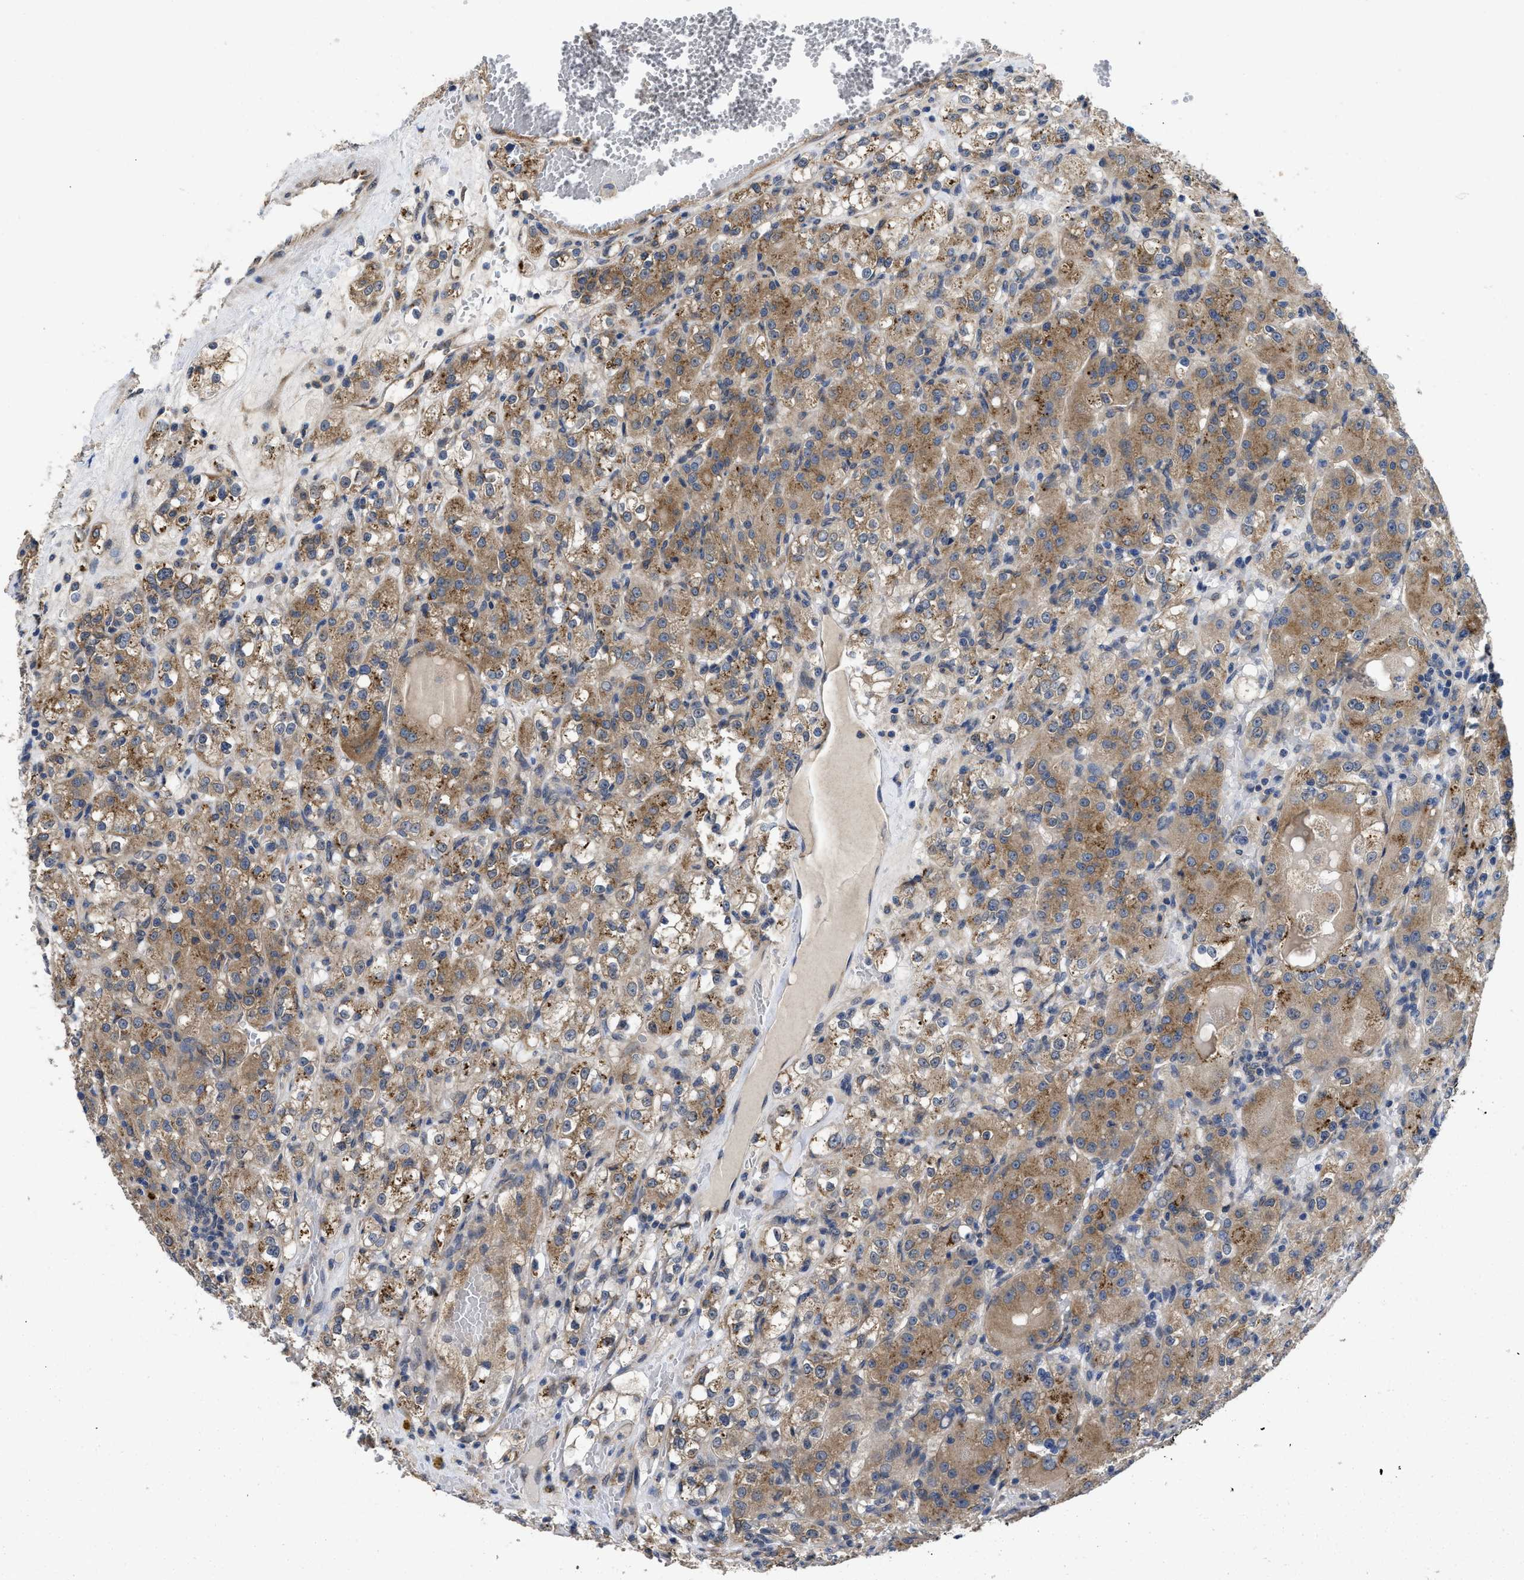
{"staining": {"intensity": "moderate", "quantity": ">75%", "location": "cytoplasmic/membranous"}, "tissue": "renal cancer", "cell_type": "Tumor cells", "image_type": "cancer", "snomed": [{"axis": "morphology", "description": "Normal tissue, NOS"}, {"axis": "morphology", "description": "Adenocarcinoma, NOS"}, {"axis": "topography", "description": "Kidney"}], "caption": "About >75% of tumor cells in human renal cancer display moderate cytoplasmic/membranous protein positivity as visualized by brown immunohistochemical staining.", "gene": "PKD2", "patient": {"sex": "male", "age": 61}}